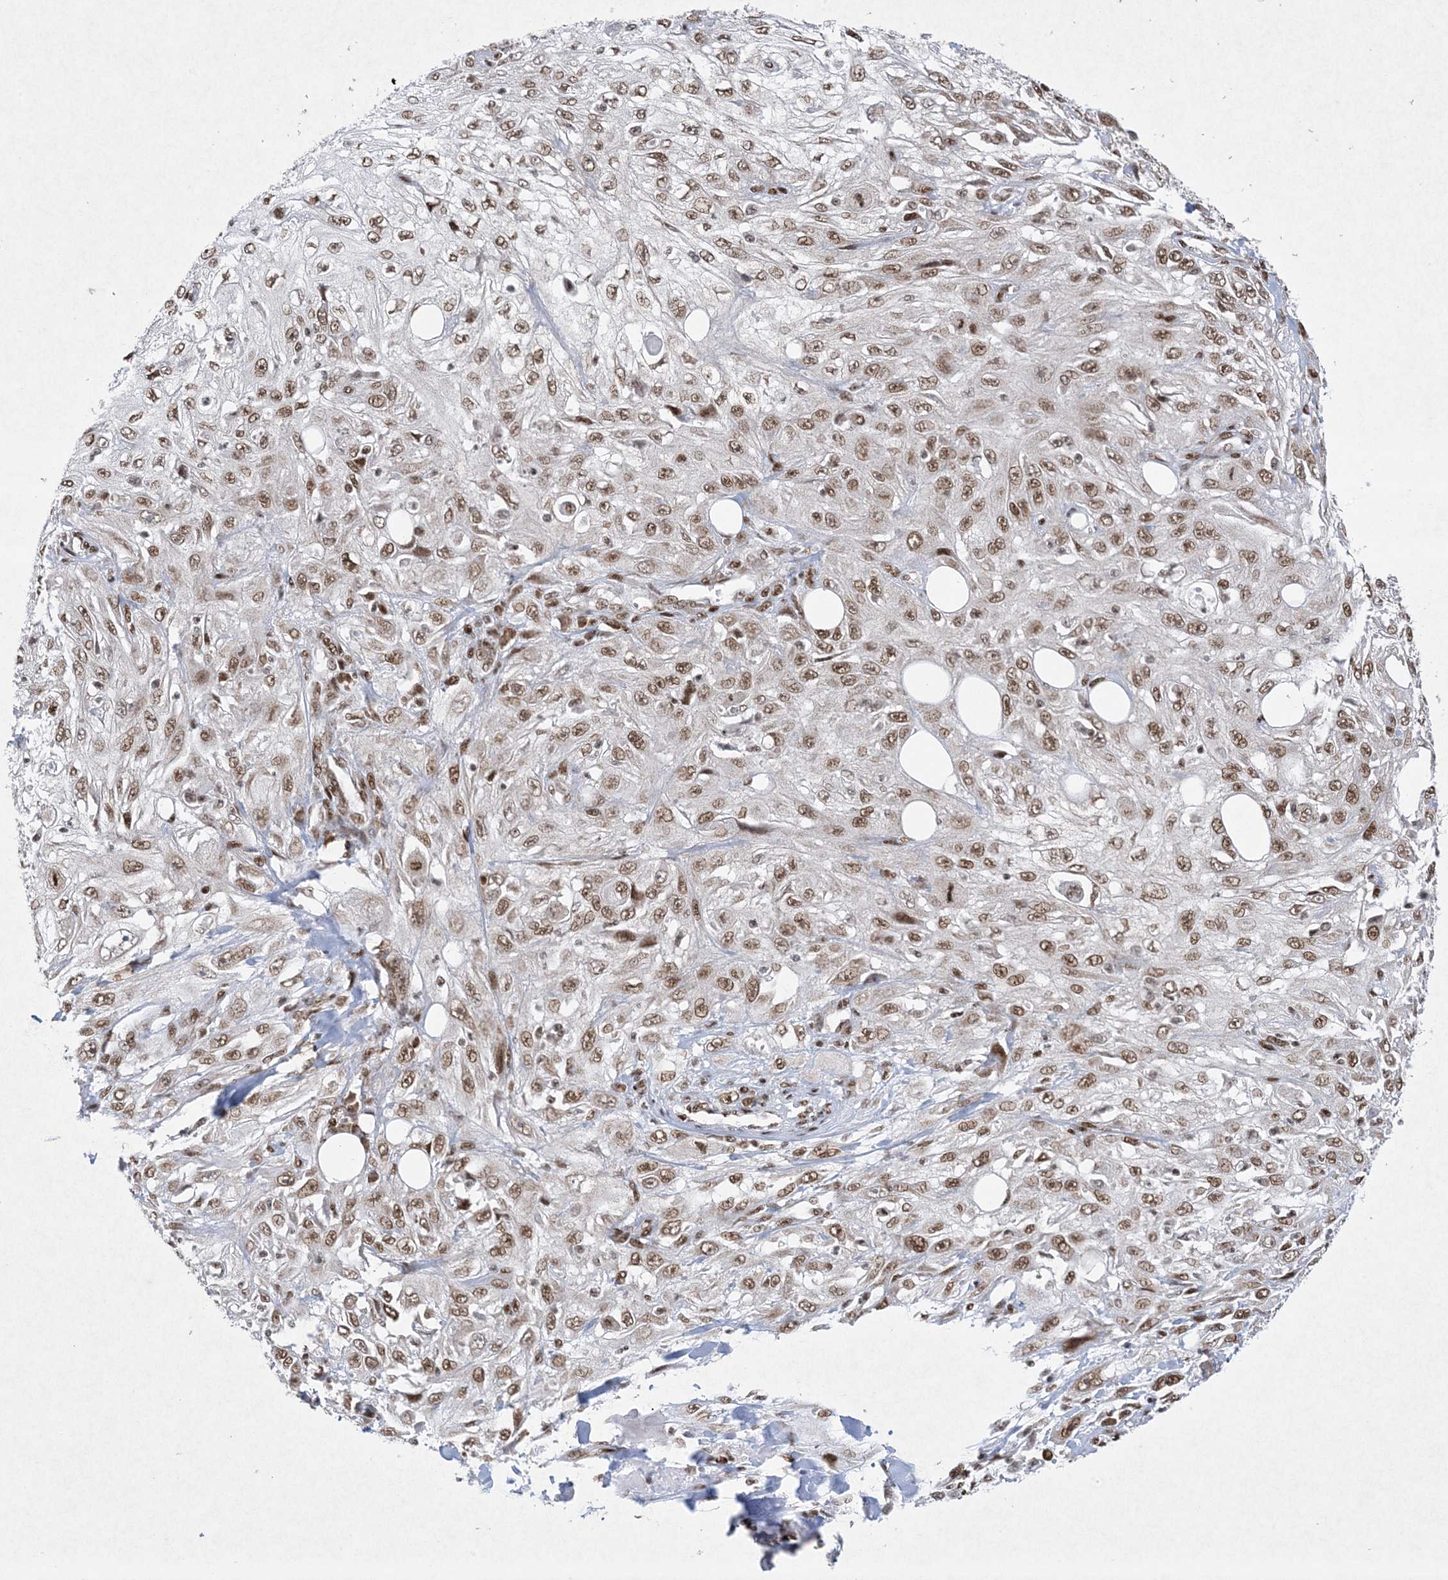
{"staining": {"intensity": "moderate", "quantity": ">75%", "location": "nuclear"}, "tissue": "skin cancer", "cell_type": "Tumor cells", "image_type": "cancer", "snomed": [{"axis": "morphology", "description": "Squamous cell carcinoma, NOS"}, {"axis": "topography", "description": "Skin"}], "caption": "About >75% of tumor cells in human skin cancer (squamous cell carcinoma) show moderate nuclear protein staining as visualized by brown immunohistochemical staining.", "gene": "PKNOX2", "patient": {"sex": "male", "age": 75}}